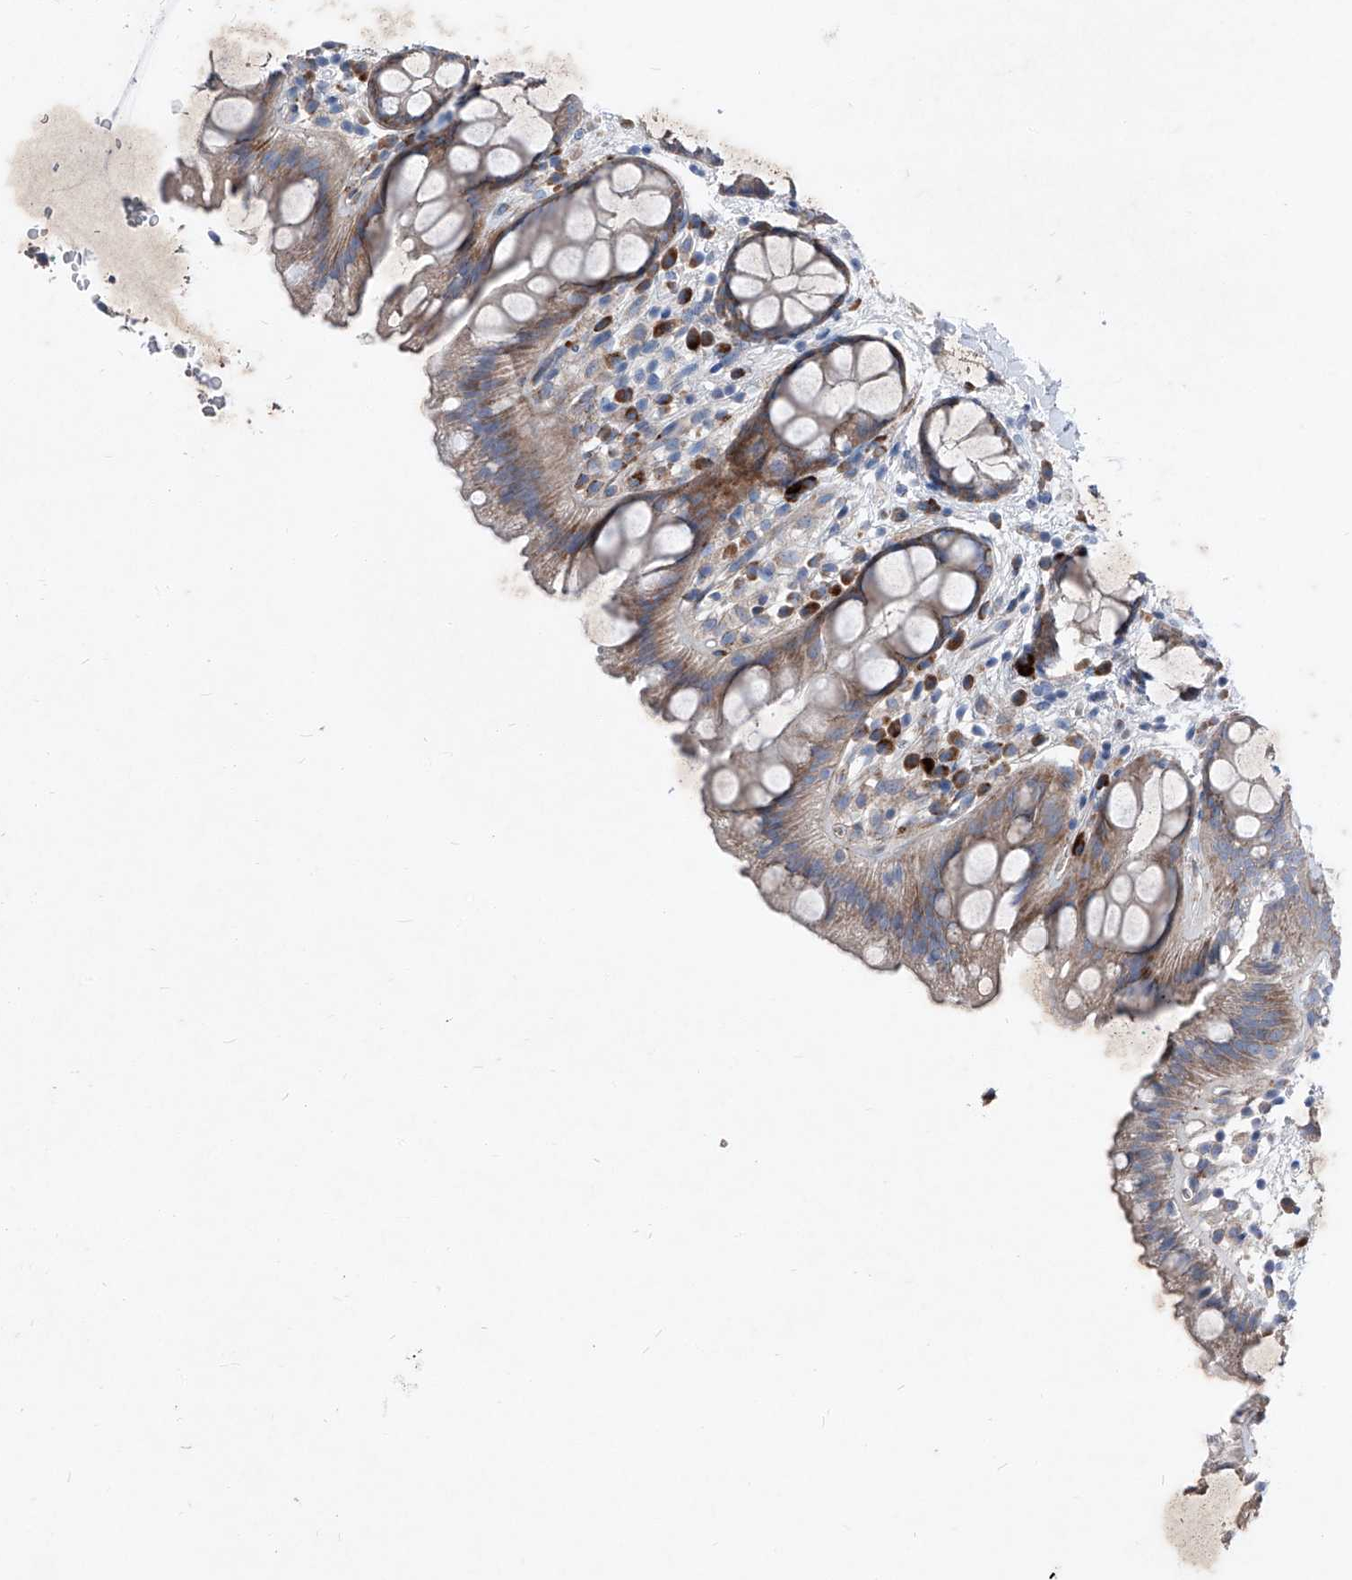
{"staining": {"intensity": "moderate", "quantity": ">75%", "location": "cytoplasmic/membranous"}, "tissue": "rectum", "cell_type": "Glandular cells", "image_type": "normal", "snomed": [{"axis": "morphology", "description": "Normal tissue, NOS"}, {"axis": "topography", "description": "Rectum"}], "caption": "Immunohistochemical staining of normal rectum displays >75% levels of moderate cytoplasmic/membranous protein expression in about >75% of glandular cells. (Brightfield microscopy of DAB IHC at high magnification).", "gene": "IFI27", "patient": {"sex": "female", "age": 65}}